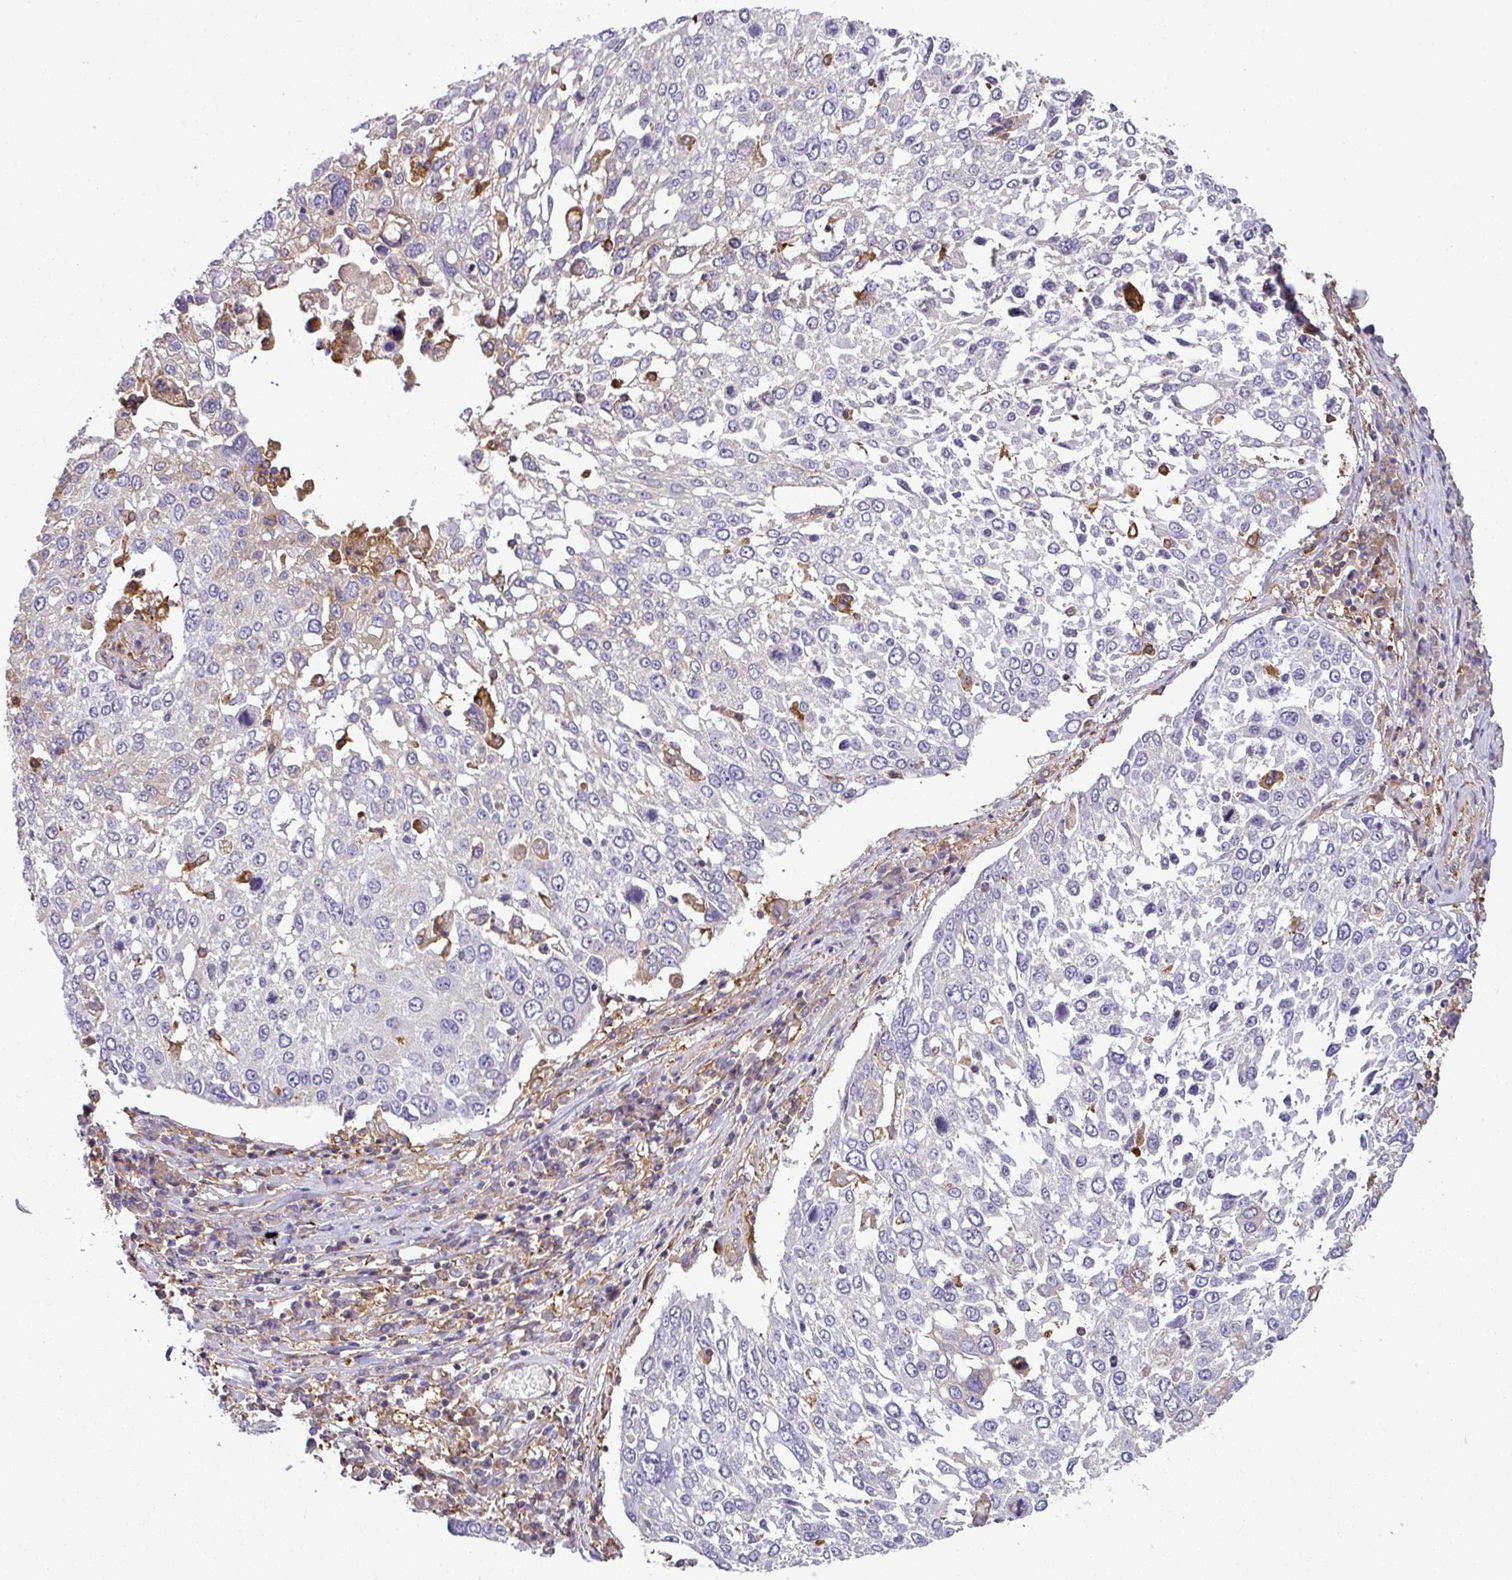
{"staining": {"intensity": "negative", "quantity": "none", "location": "none"}, "tissue": "lung cancer", "cell_type": "Tumor cells", "image_type": "cancer", "snomed": [{"axis": "morphology", "description": "Squamous cell carcinoma, NOS"}, {"axis": "topography", "description": "Lung"}], "caption": "IHC histopathology image of neoplastic tissue: human squamous cell carcinoma (lung) stained with DAB (3,3'-diaminobenzidine) demonstrates no significant protein positivity in tumor cells.", "gene": "XNDC1N", "patient": {"sex": "male", "age": 65}}